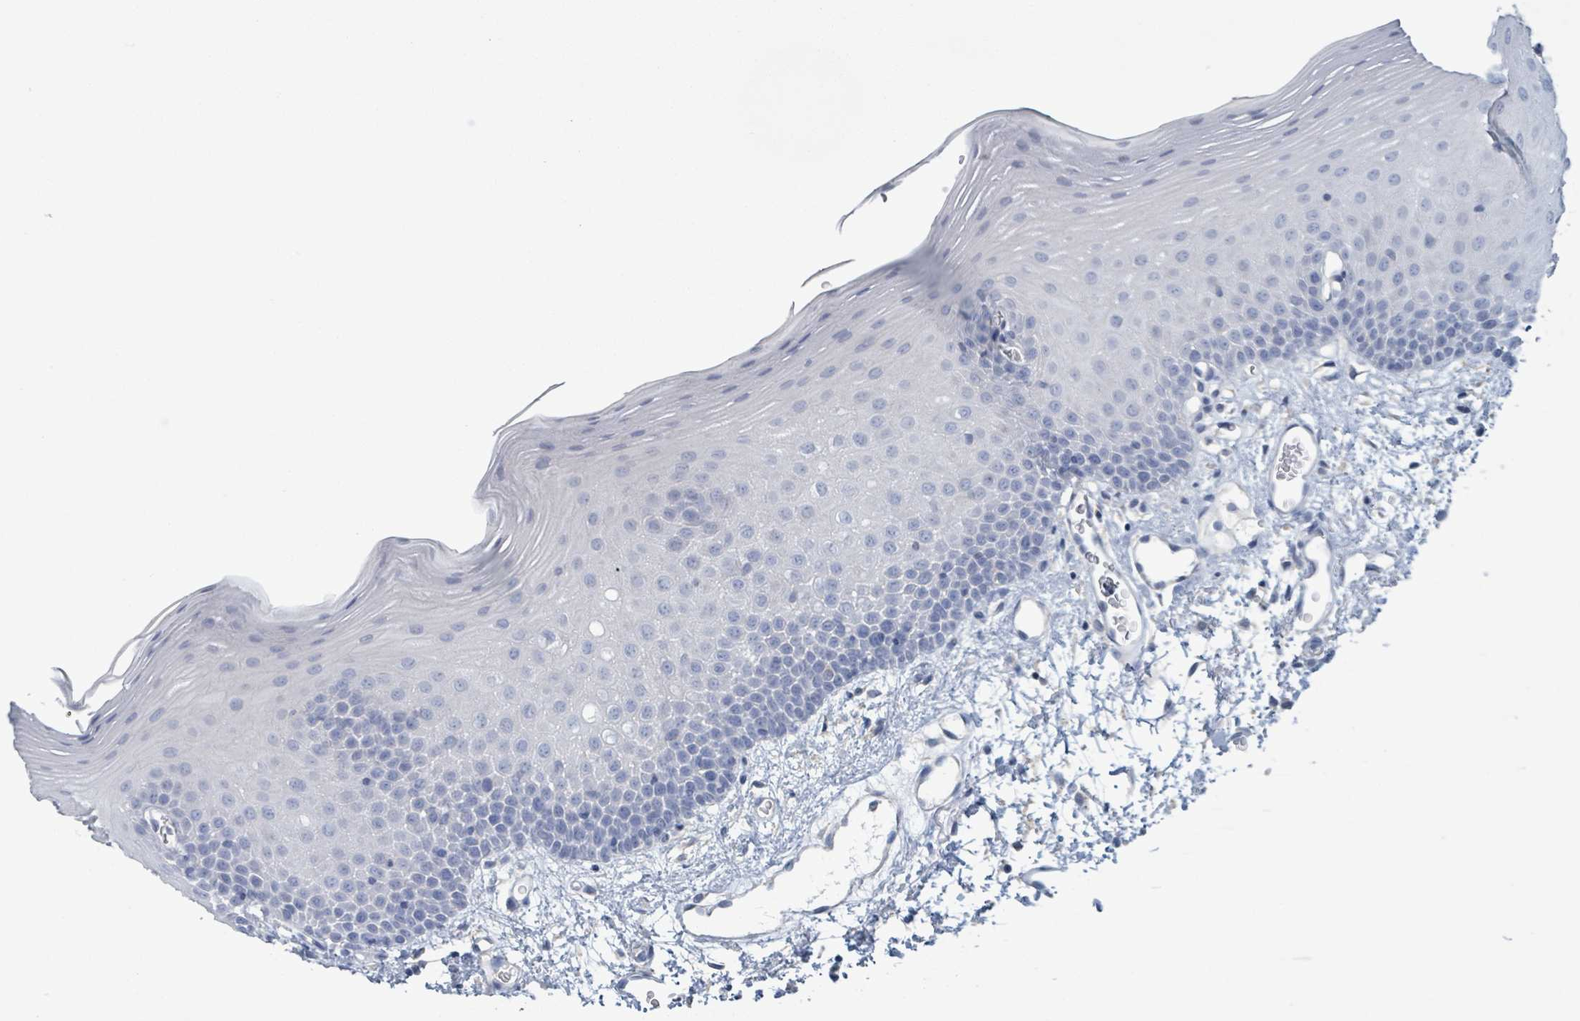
{"staining": {"intensity": "negative", "quantity": "none", "location": "none"}, "tissue": "oral mucosa", "cell_type": "Squamous epithelial cells", "image_type": "normal", "snomed": [{"axis": "morphology", "description": "Normal tissue, NOS"}, {"axis": "topography", "description": "Oral tissue"}], "caption": "Immunohistochemistry micrograph of unremarkable oral mucosa stained for a protein (brown), which reveals no expression in squamous epithelial cells. The staining was performed using DAB to visualize the protein expression in brown, while the nuclei were stained in blue with hematoxylin (Magnification: 20x).", "gene": "CT45A10", "patient": {"sex": "female", "age": 70}}